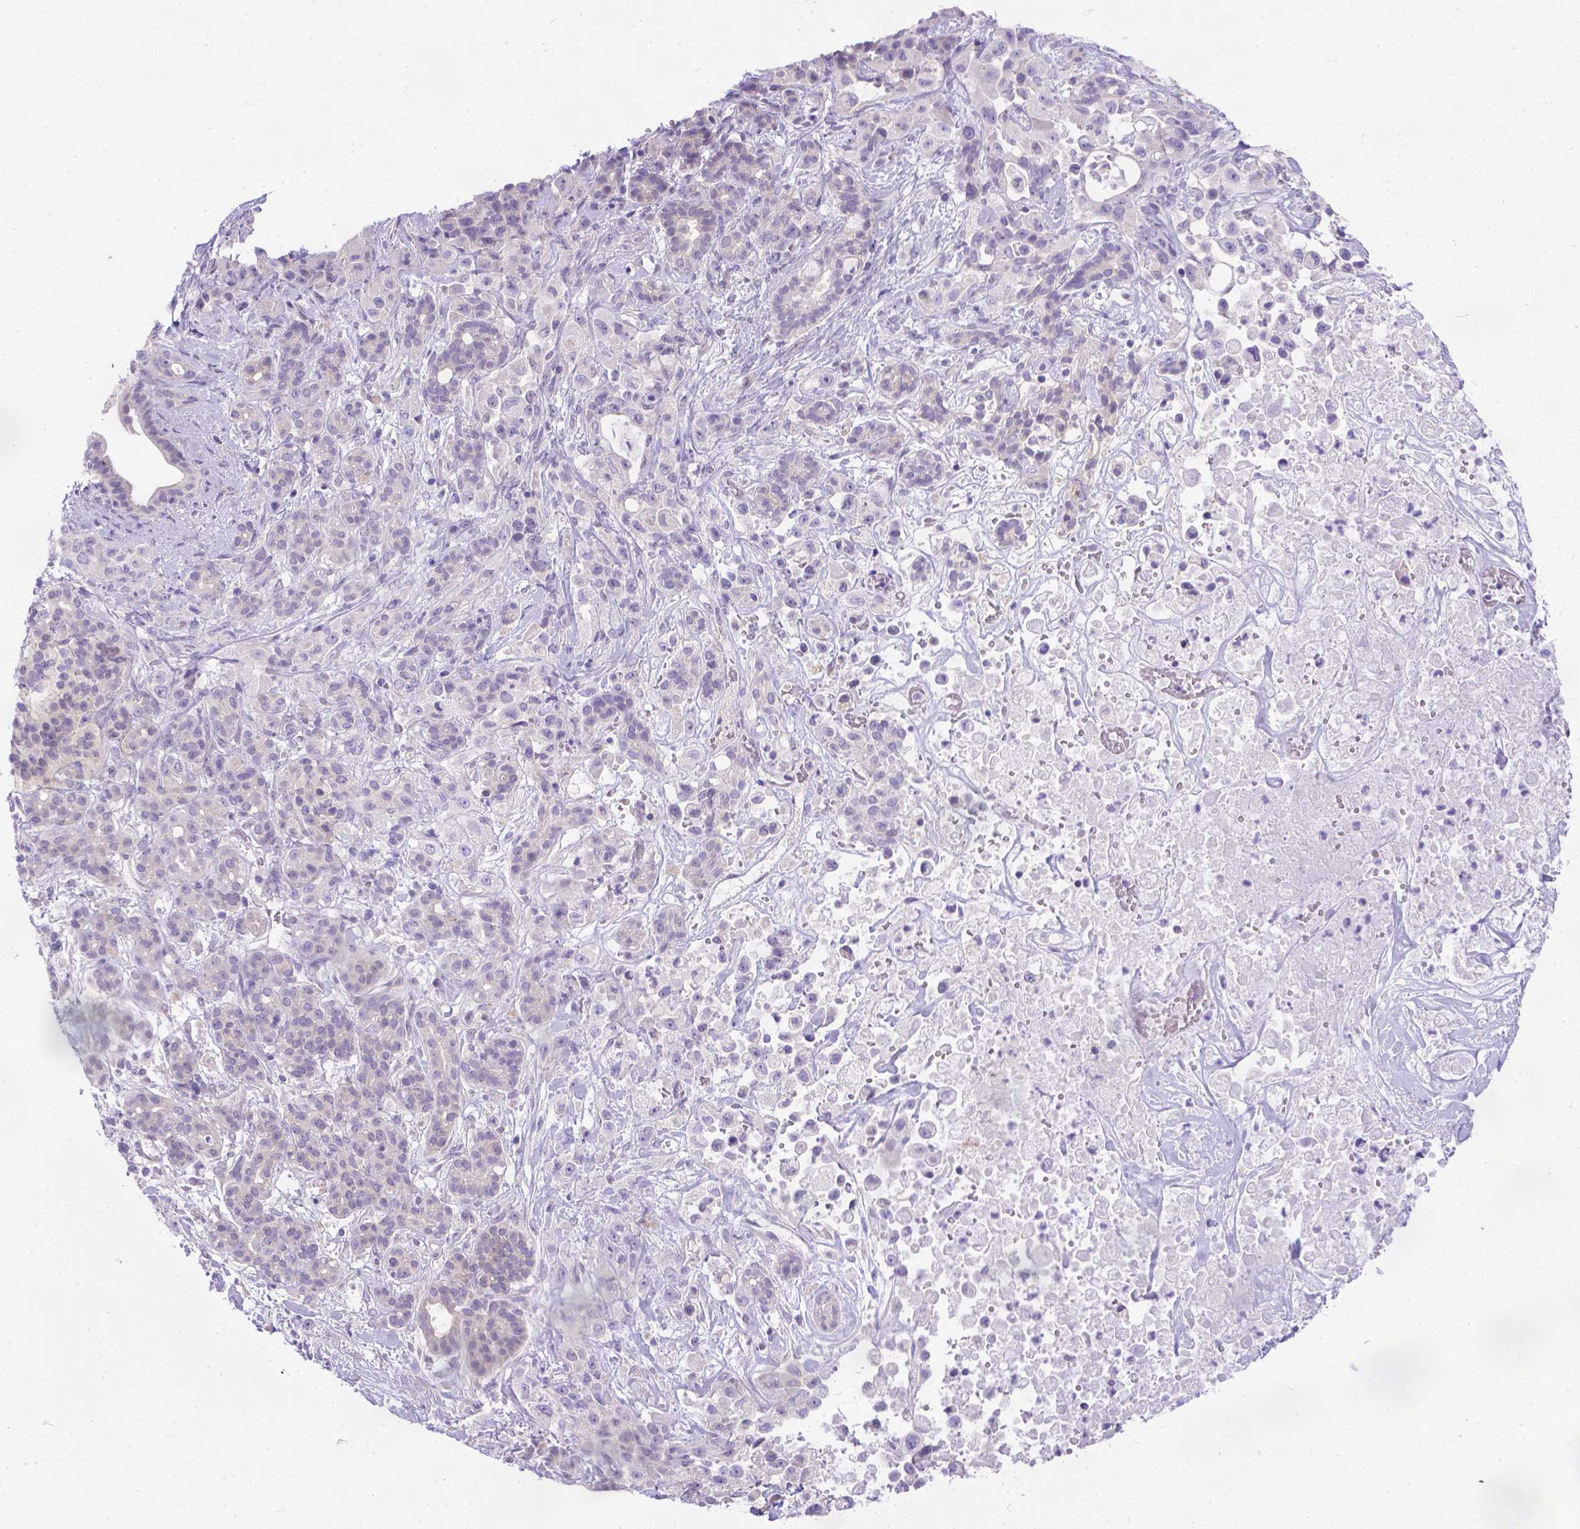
{"staining": {"intensity": "negative", "quantity": "none", "location": "none"}, "tissue": "pancreatic cancer", "cell_type": "Tumor cells", "image_type": "cancer", "snomed": [{"axis": "morphology", "description": "Adenocarcinoma, NOS"}, {"axis": "topography", "description": "Pancreas"}], "caption": "IHC of human adenocarcinoma (pancreatic) exhibits no positivity in tumor cells.", "gene": "TTLL6", "patient": {"sex": "male", "age": 44}}